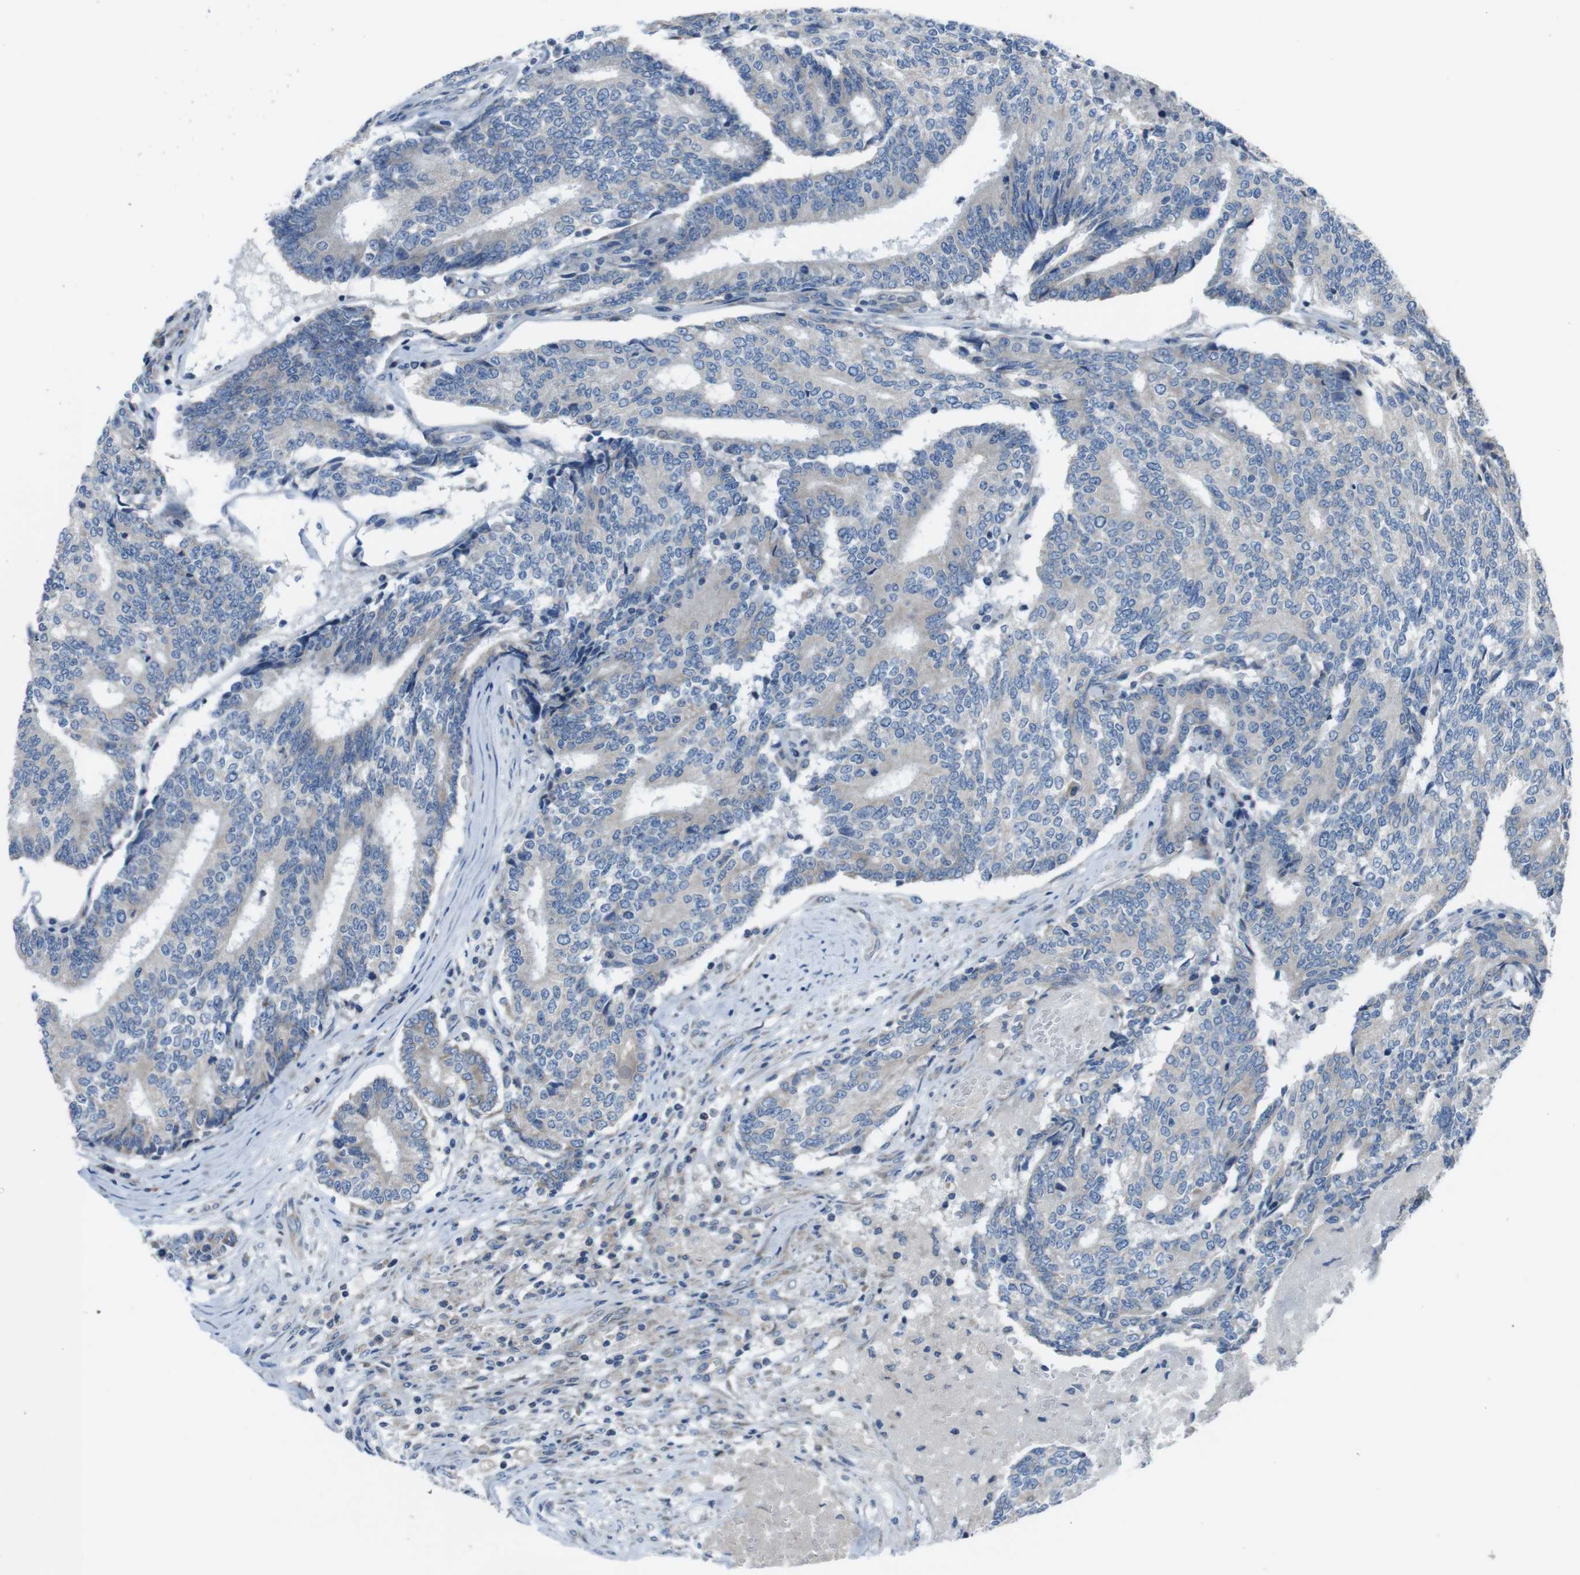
{"staining": {"intensity": "negative", "quantity": "none", "location": "none"}, "tissue": "prostate cancer", "cell_type": "Tumor cells", "image_type": "cancer", "snomed": [{"axis": "morphology", "description": "Normal tissue, NOS"}, {"axis": "morphology", "description": "Adenocarcinoma, High grade"}, {"axis": "topography", "description": "Prostate"}, {"axis": "topography", "description": "Seminal veicle"}], "caption": "An immunohistochemistry histopathology image of prostate cancer (high-grade adenocarcinoma) is shown. There is no staining in tumor cells of prostate cancer (high-grade adenocarcinoma).", "gene": "GIMAP8", "patient": {"sex": "male", "age": 55}}